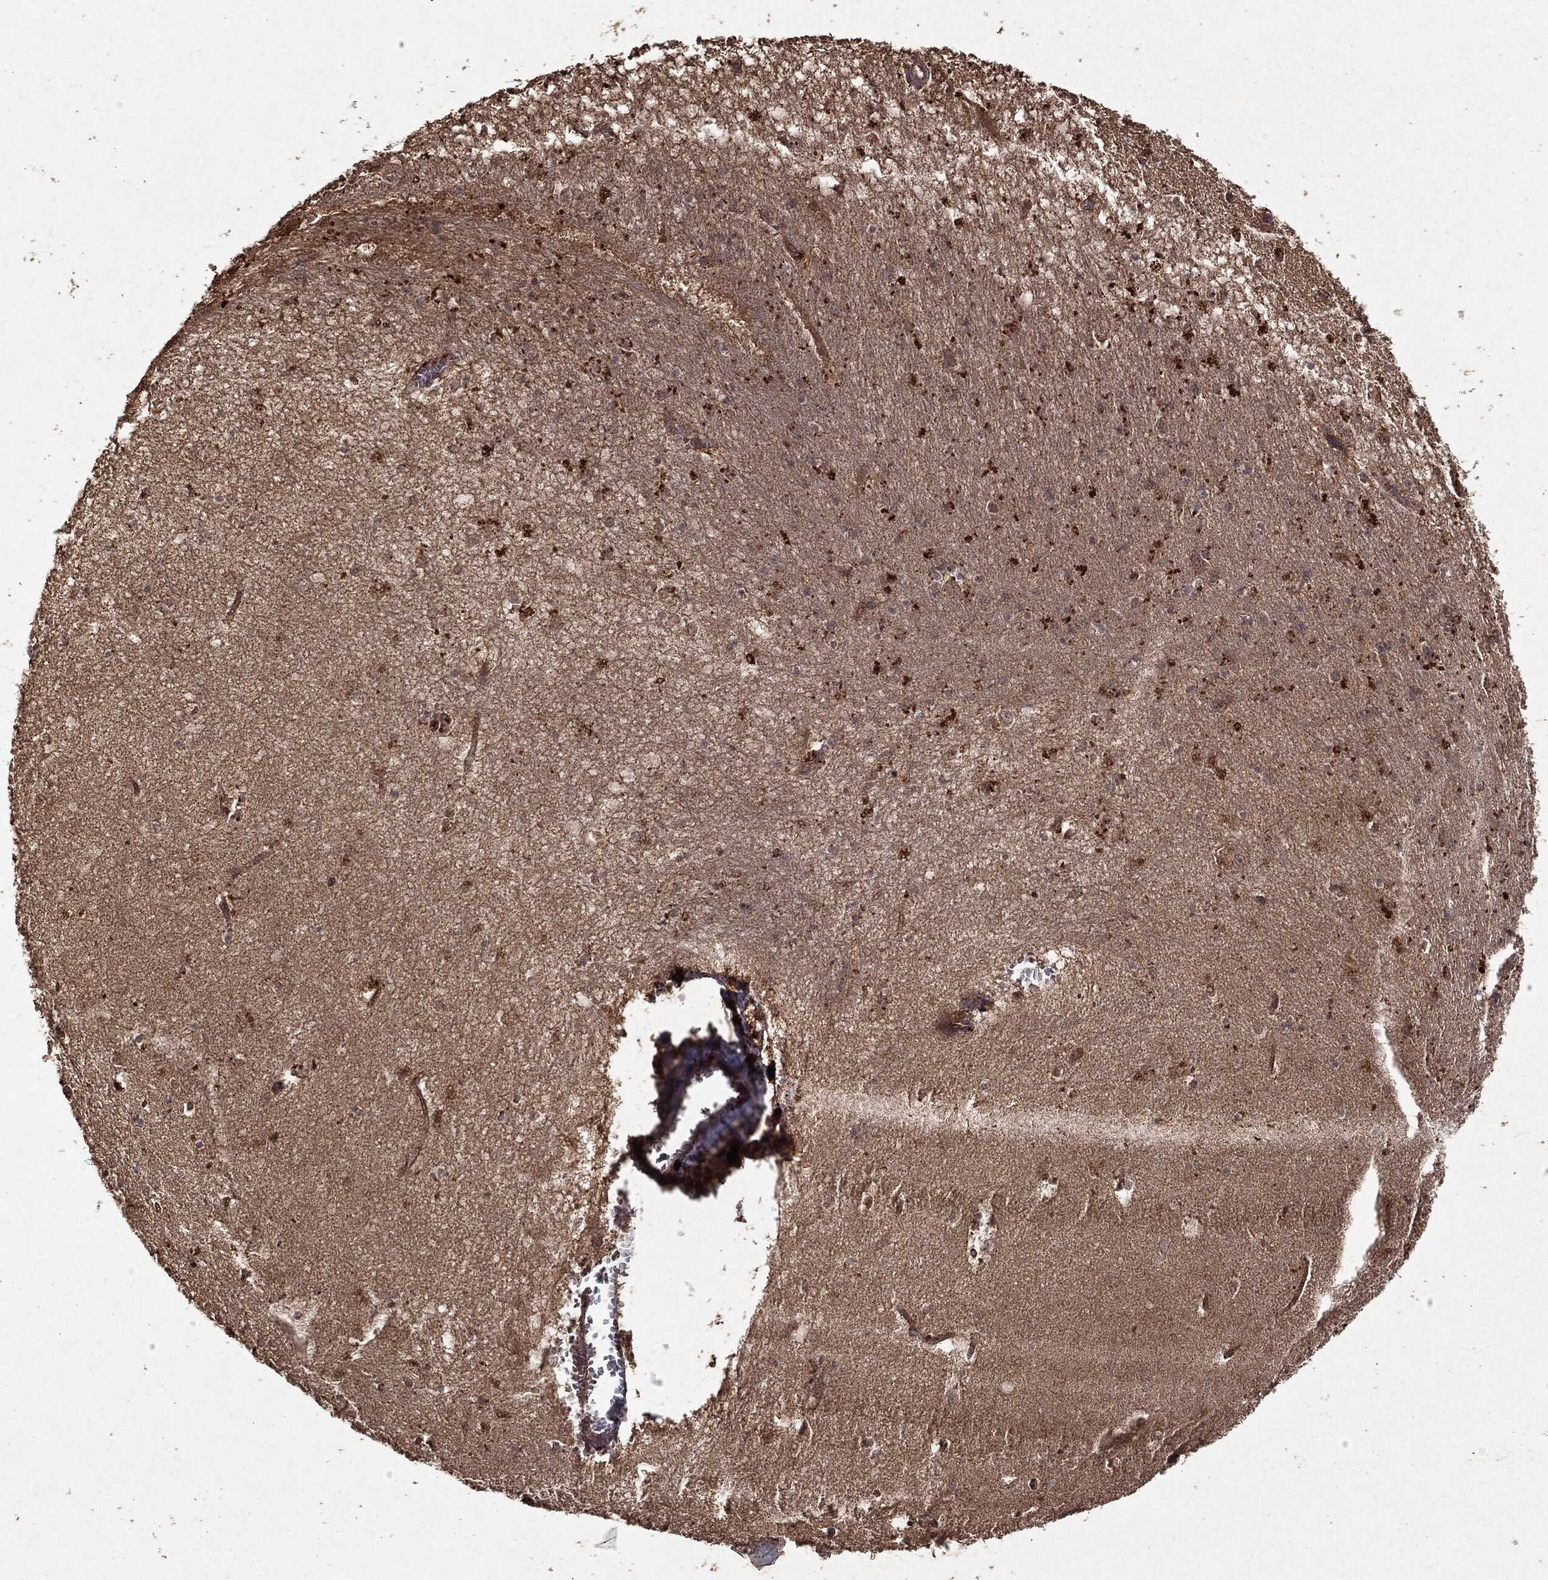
{"staining": {"intensity": "negative", "quantity": "none", "location": "none"}, "tissue": "hippocampus", "cell_type": "Glial cells", "image_type": "normal", "snomed": [{"axis": "morphology", "description": "Normal tissue, NOS"}, {"axis": "topography", "description": "Hippocampus"}], "caption": "A micrograph of hippocampus stained for a protein demonstrates no brown staining in glial cells. (DAB IHC, high magnification).", "gene": "MTOR", "patient": {"sex": "female", "age": 64}}